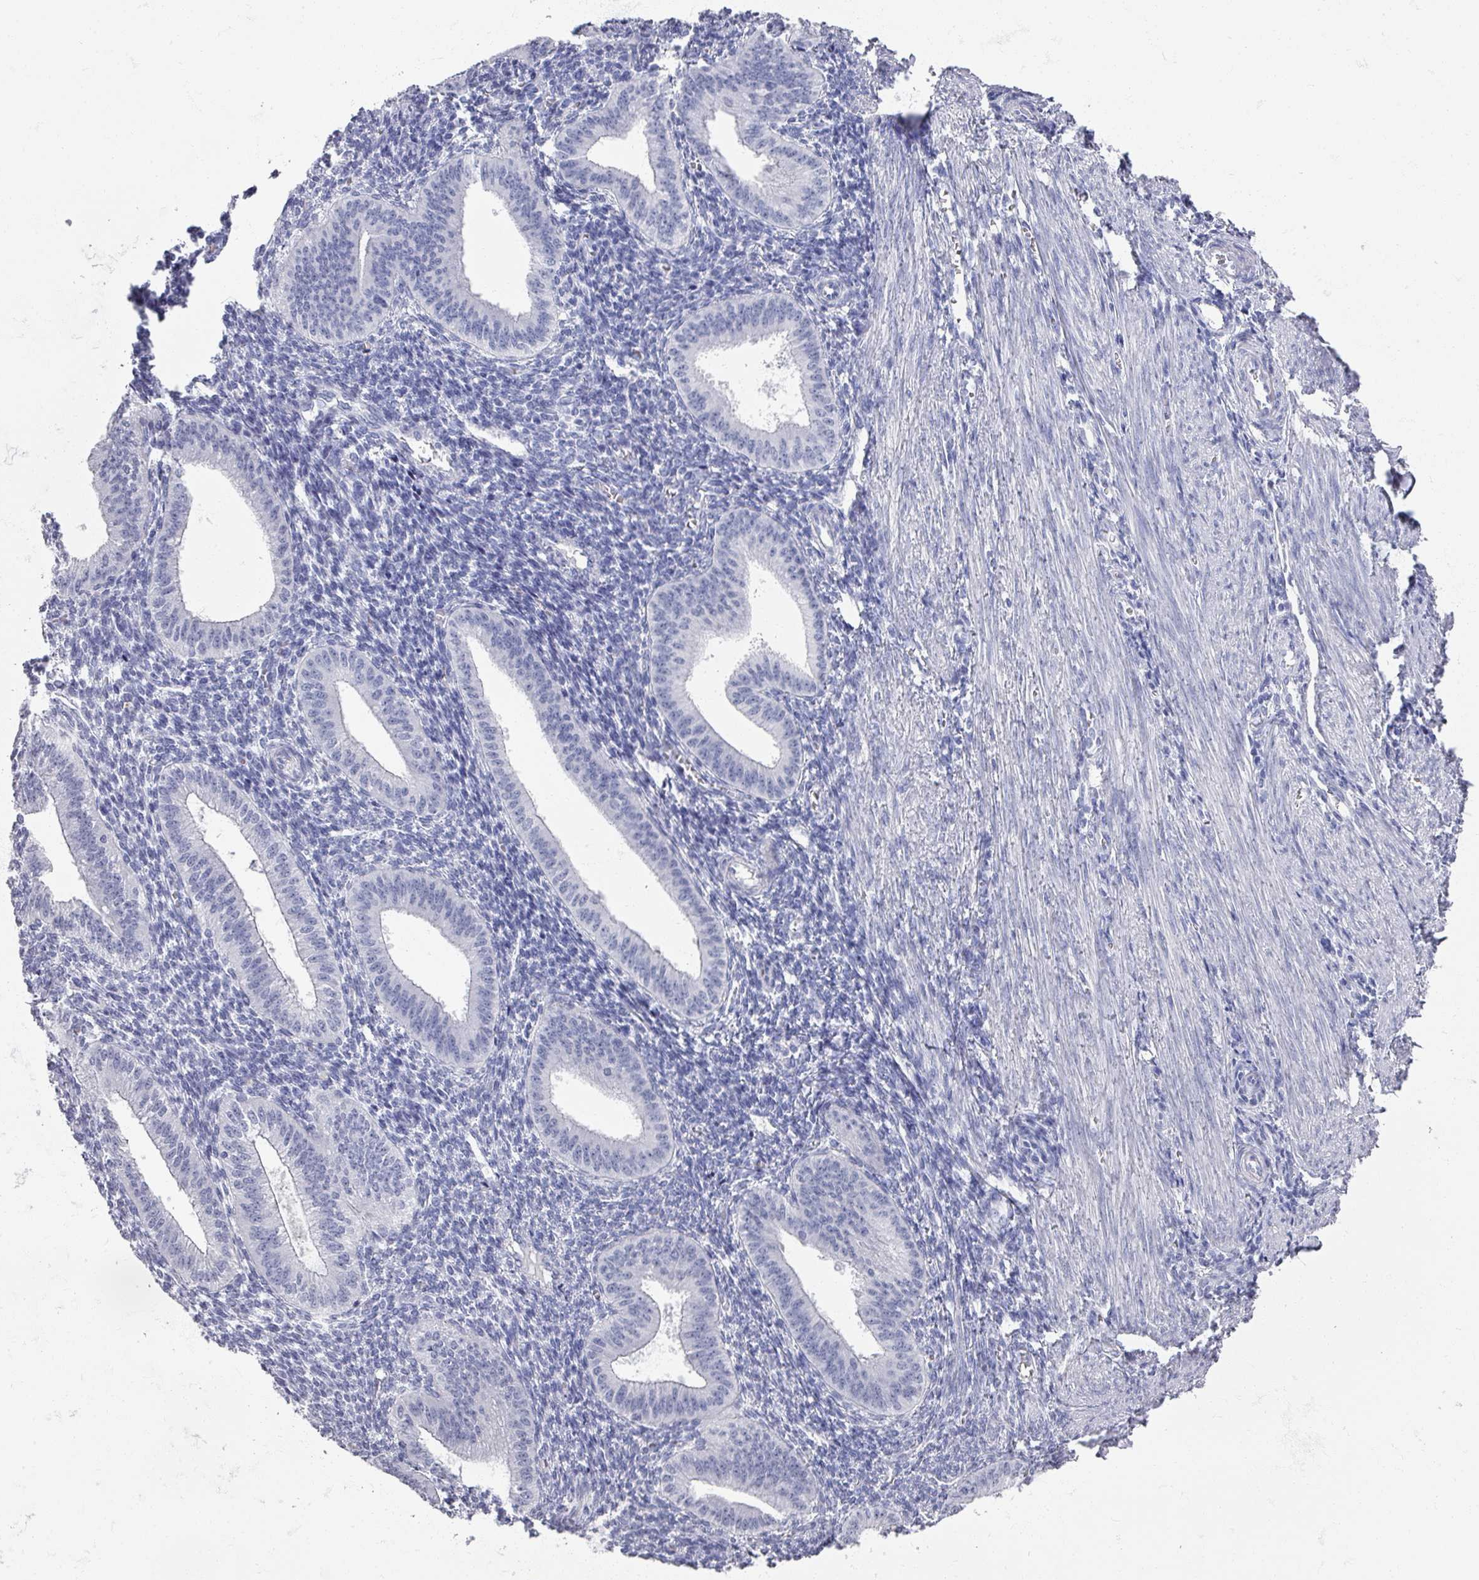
{"staining": {"intensity": "negative", "quantity": "none", "location": "none"}, "tissue": "endometrium", "cell_type": "Cells in endometrial stroma", "image_type": "normal", "snomed": [{"axis": "morphology", "description": "Normal tissue, NOS"}, {"axis": "topography", "description": "Endometrium"}], "caption": "DAB (3,3'-diaminobenzidine) immunohistochemical staining of benign endometrium exhibits no significant staining in cells in endometrial stroma. (Stains: DAB (3,3'-diaminobenzidine) IHC with hematoxylin counter stain, Microscopy: brightfield microscopy at high magnification).", "gene": "OMG", "patient": {"sex": "female", "age": 34}}